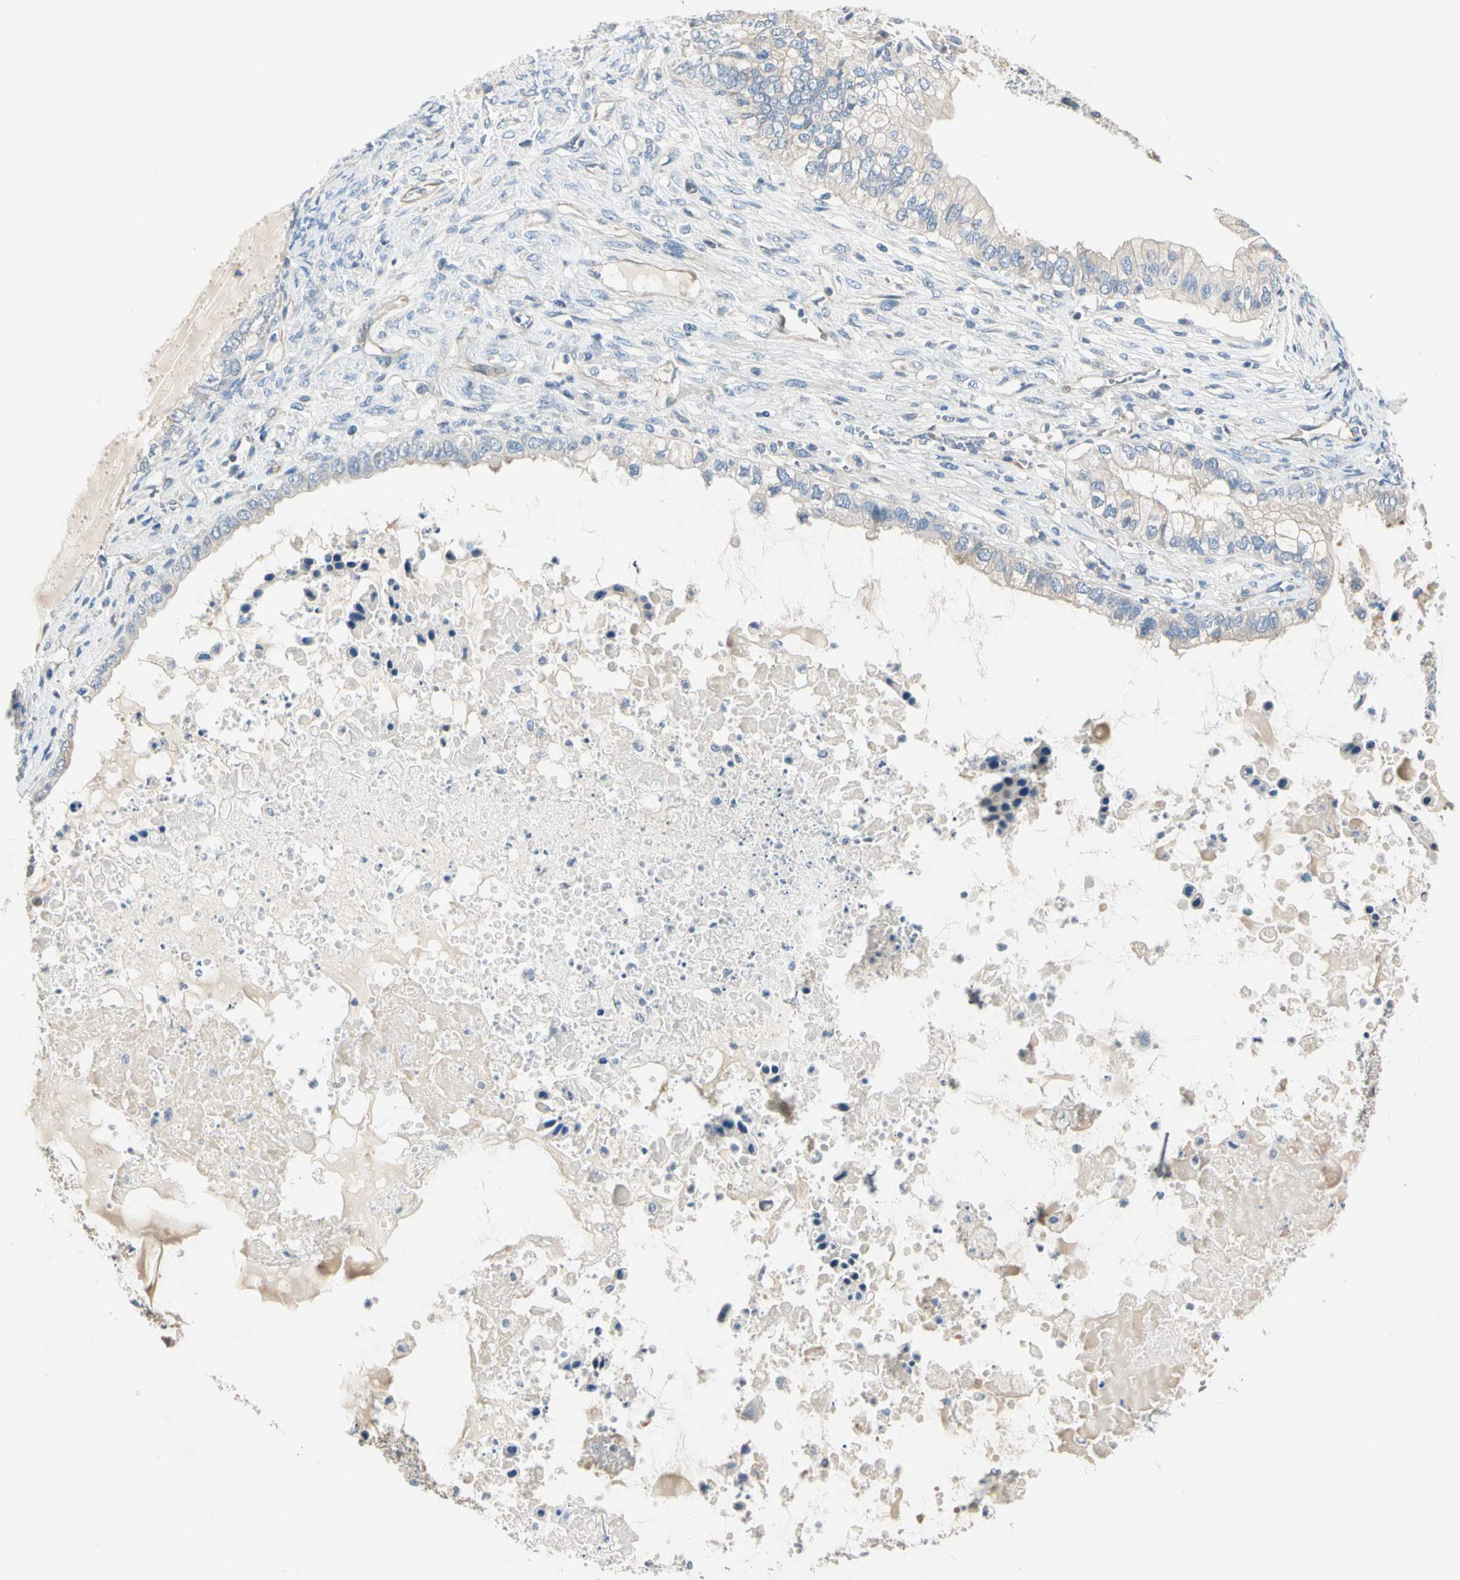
{"staining": {"intensity": "weak", "quantity": "25%-75%", "location": "cytoplasmic/membranous"}, "tissue": "ovarian cancer", "cell_type": "Tumor cells", "image_type": "cancer", "snomed": [{"axis": "morphology", "description": "Cystadenocarcinoma, mucinous, NOS"}, {"axis": "topography", "description": "Ovary"}], "caption": "Immunohistochemistry (IHC) of human mucinous cystadenocarcinoma (ovarian) demonstrates low levels of weak cytoplasmic/membranous staining in approximately 25%-75% of tumor cells.", "gene": "GPR153", "patient": {"sex": "female", "age": 80}}